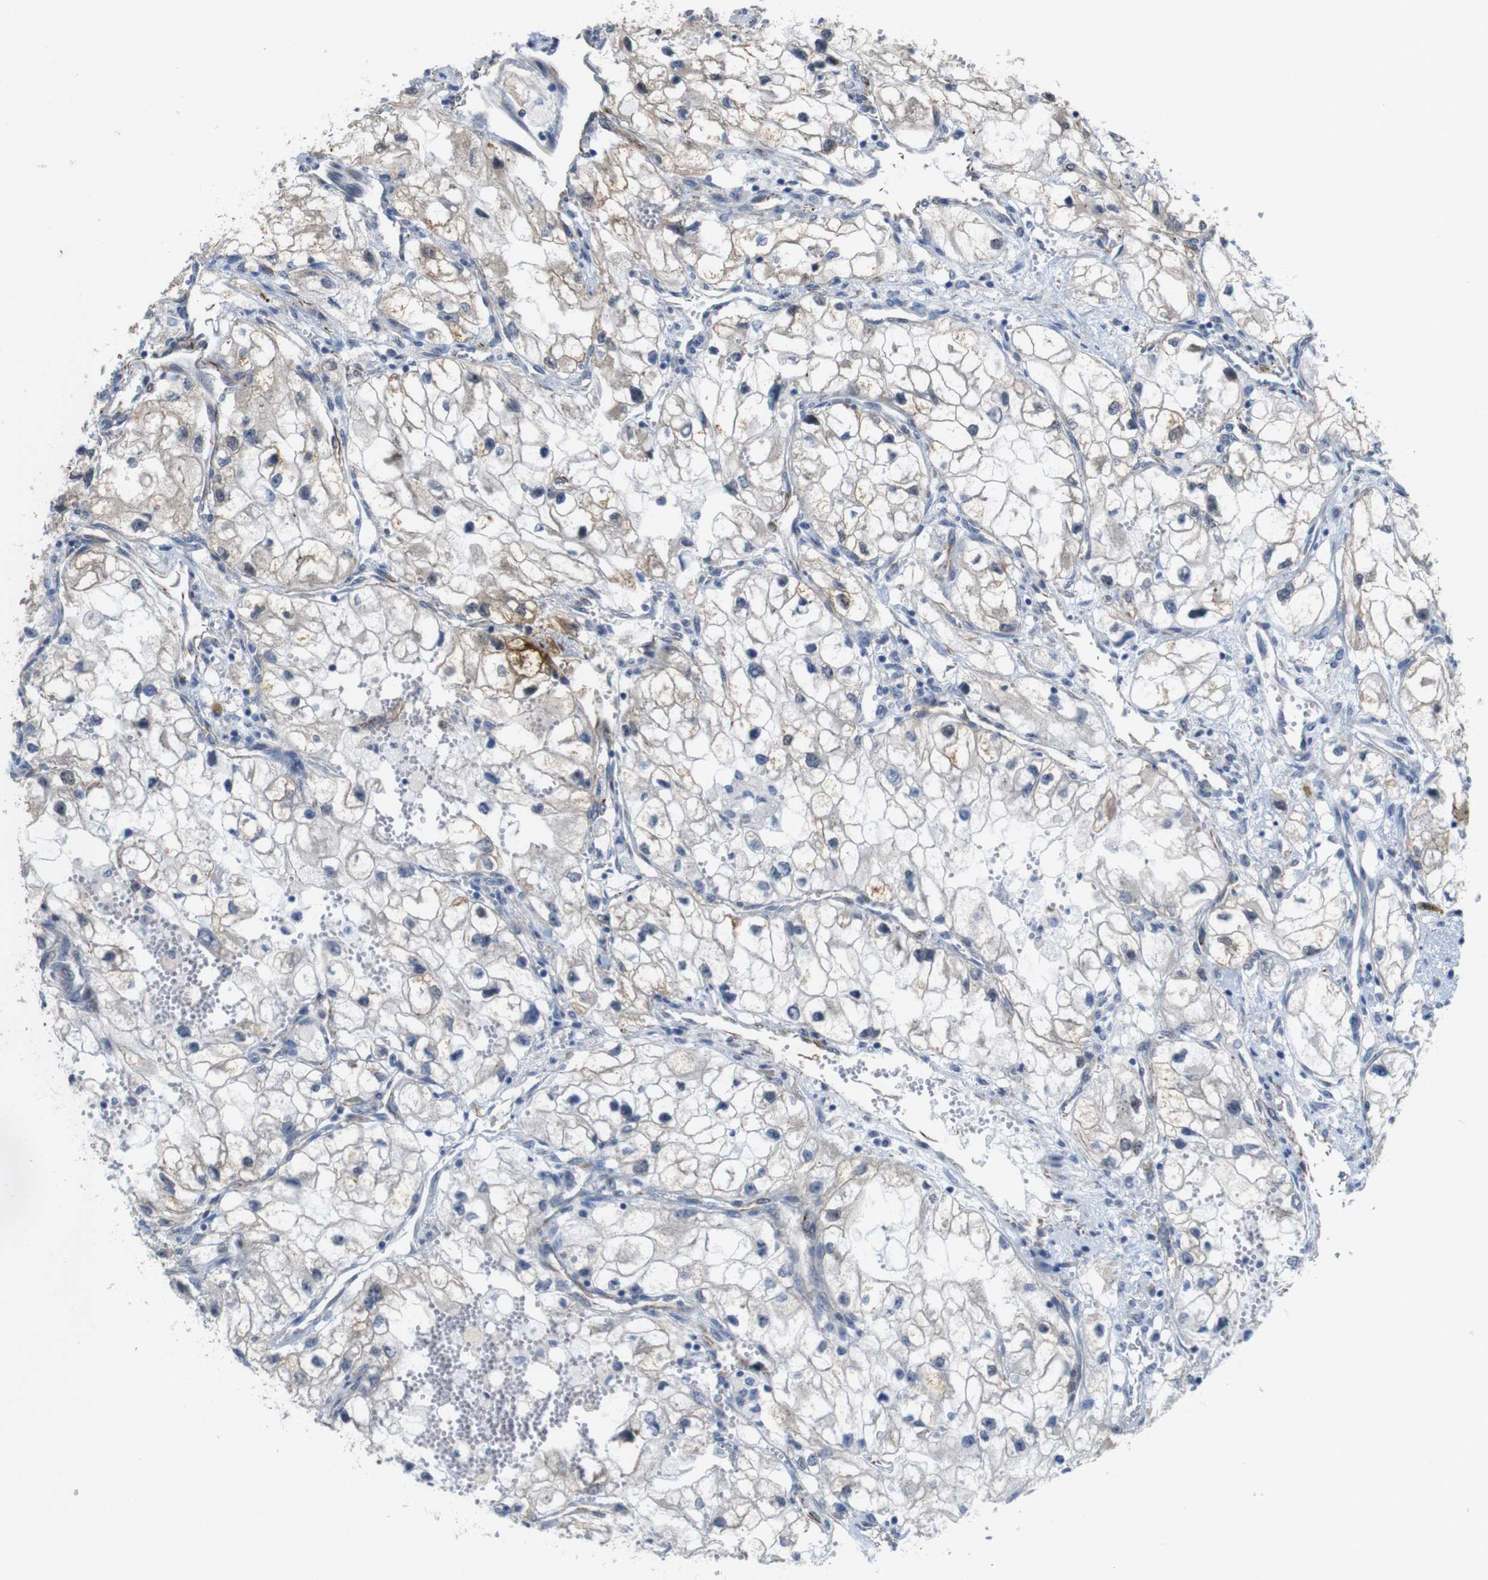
{"staining": {"intensity": "weak", "quantity": "<25%", "location": "cytoplasmic/membranous"}, "tissue": "renal cancer", "cell_type": "Tumor cells", "image_type": "cancer", "snomed": [{"axis": "morphology", "description": "Adenocarcinoma, NOS"}, {"axis": "topography", "description": "Kidney"}], "caption": "Immunohistochemistry micrograph of neoplastic tissue: human renal cancer stained with DAB reveals no significant protein expression in tumor cells.", "gene": "JPH1", "patient": {"sex": "female", "age": 70}}